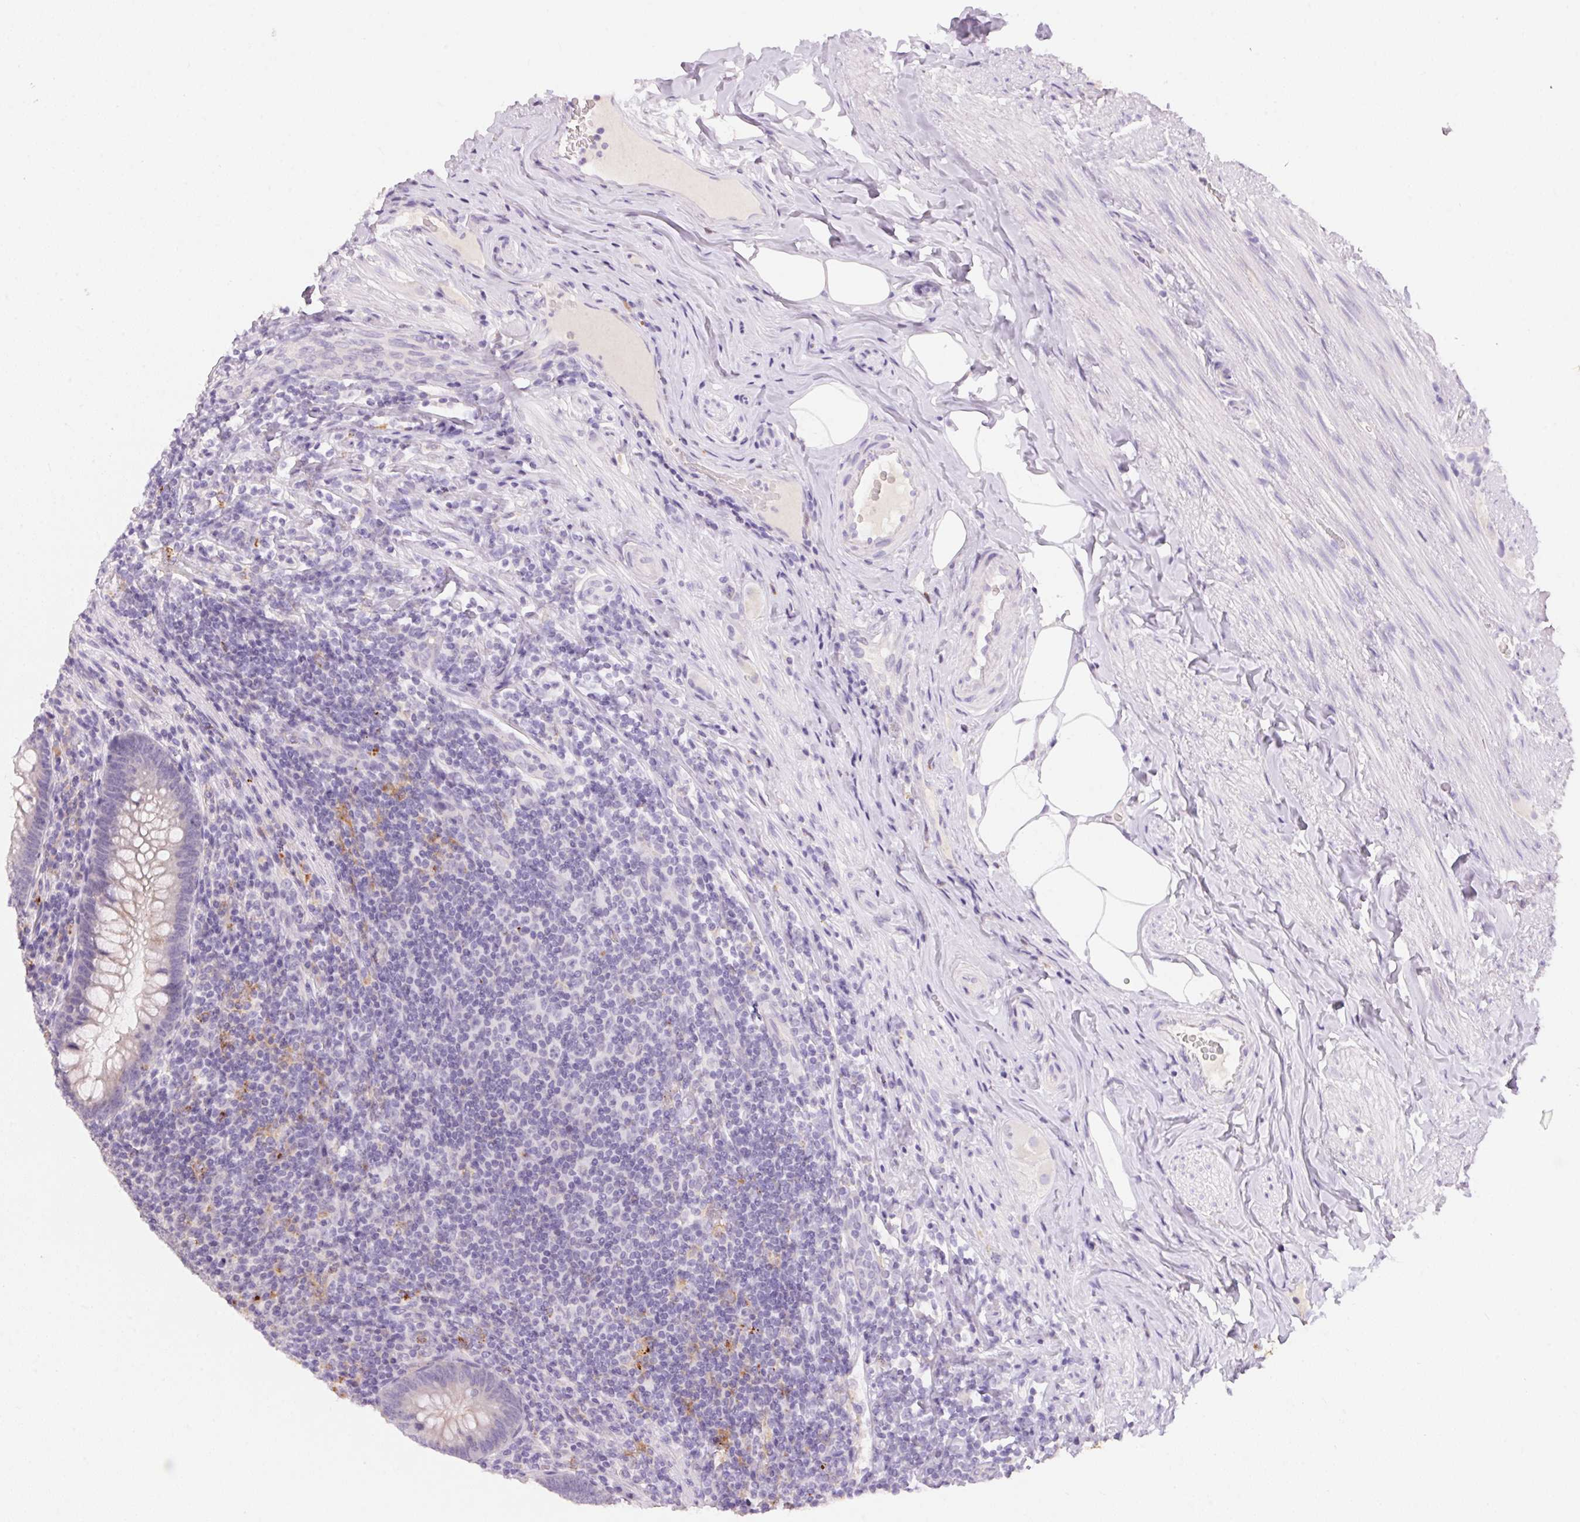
{"staining": {"intensity": "negative", "quantity": "none", "location": "none"}, "tissue": "appendix", "cell_type": "Glandular cells", "image_type": "normal", "snomed": [{"axis": "morphology", "description": "Normal tissue, NOS"}, {"axis": "topography", "description": "Appendix"}], "caption": "Immunohistochemistry (IHC) of normal human appendix exhibits no positivity in glandular cells.", "gene": "PNLIPRP3", "patient": {"sex": "male", "age": 47}}